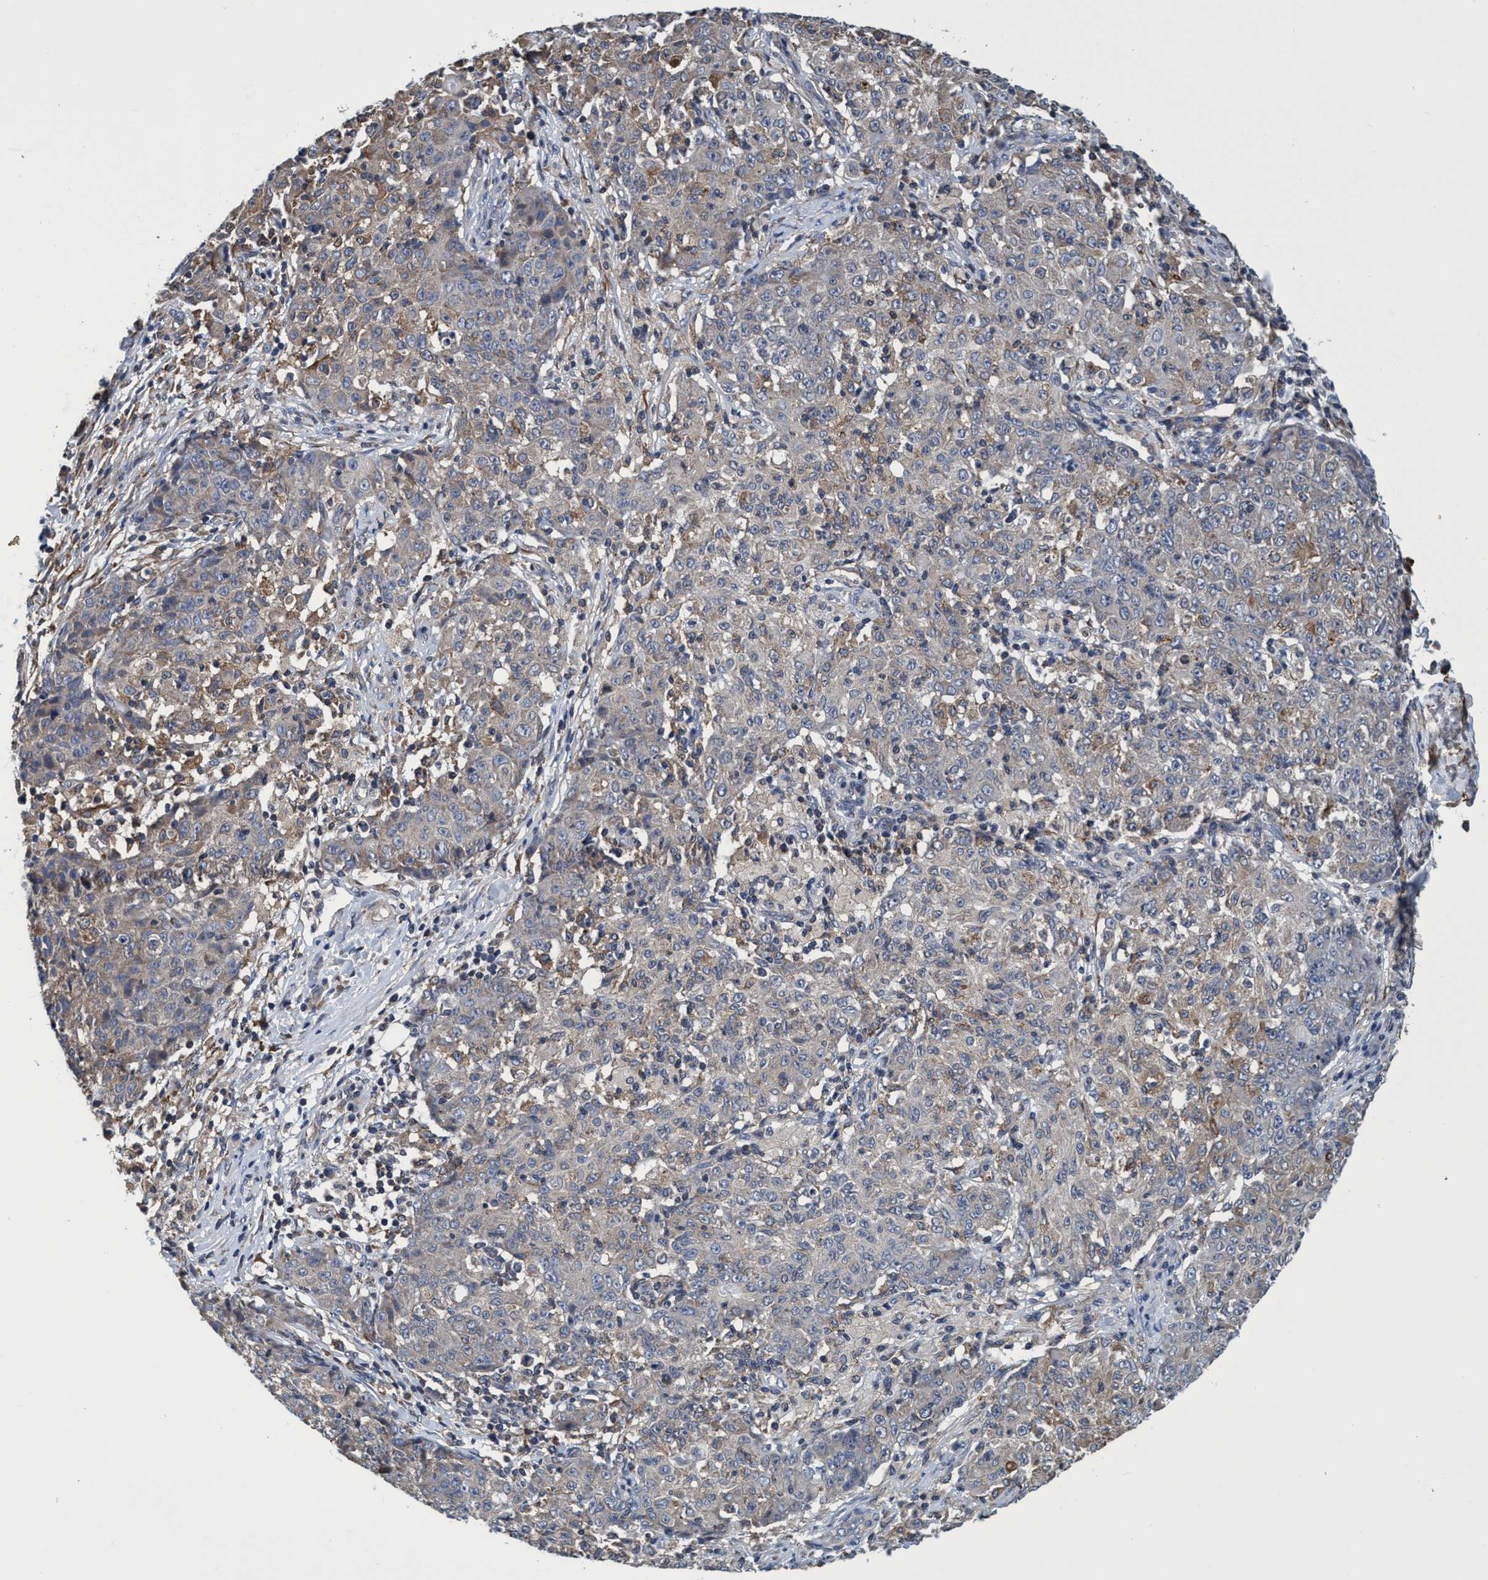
{"staining": {"intensity": "weak", "quantity": "25%-75%", "location": "cytoplasmic/membranous"}, "tissue": "ovarian cancer", "cell_type": "Tumor cells", "image_type": "cancer", "snomed": [{"axis": "morphology", "description": "Carcinoma, endometroid"}, {"axis": "topography", "description": "Ovary"}], "caption": "Protein expression analysis of human ovarian cancer (endometroid carcinoma) reveals weak cytoplasmic/membranous positivity in approximately 25%-75% of tumor cells. Using DAB (brown) and hematoxylin (blue) stains, captured at high magnification using brightfield microscopy.", "gene": "CALCOCO2", "patient": {"sex": "female", "age": 42}}